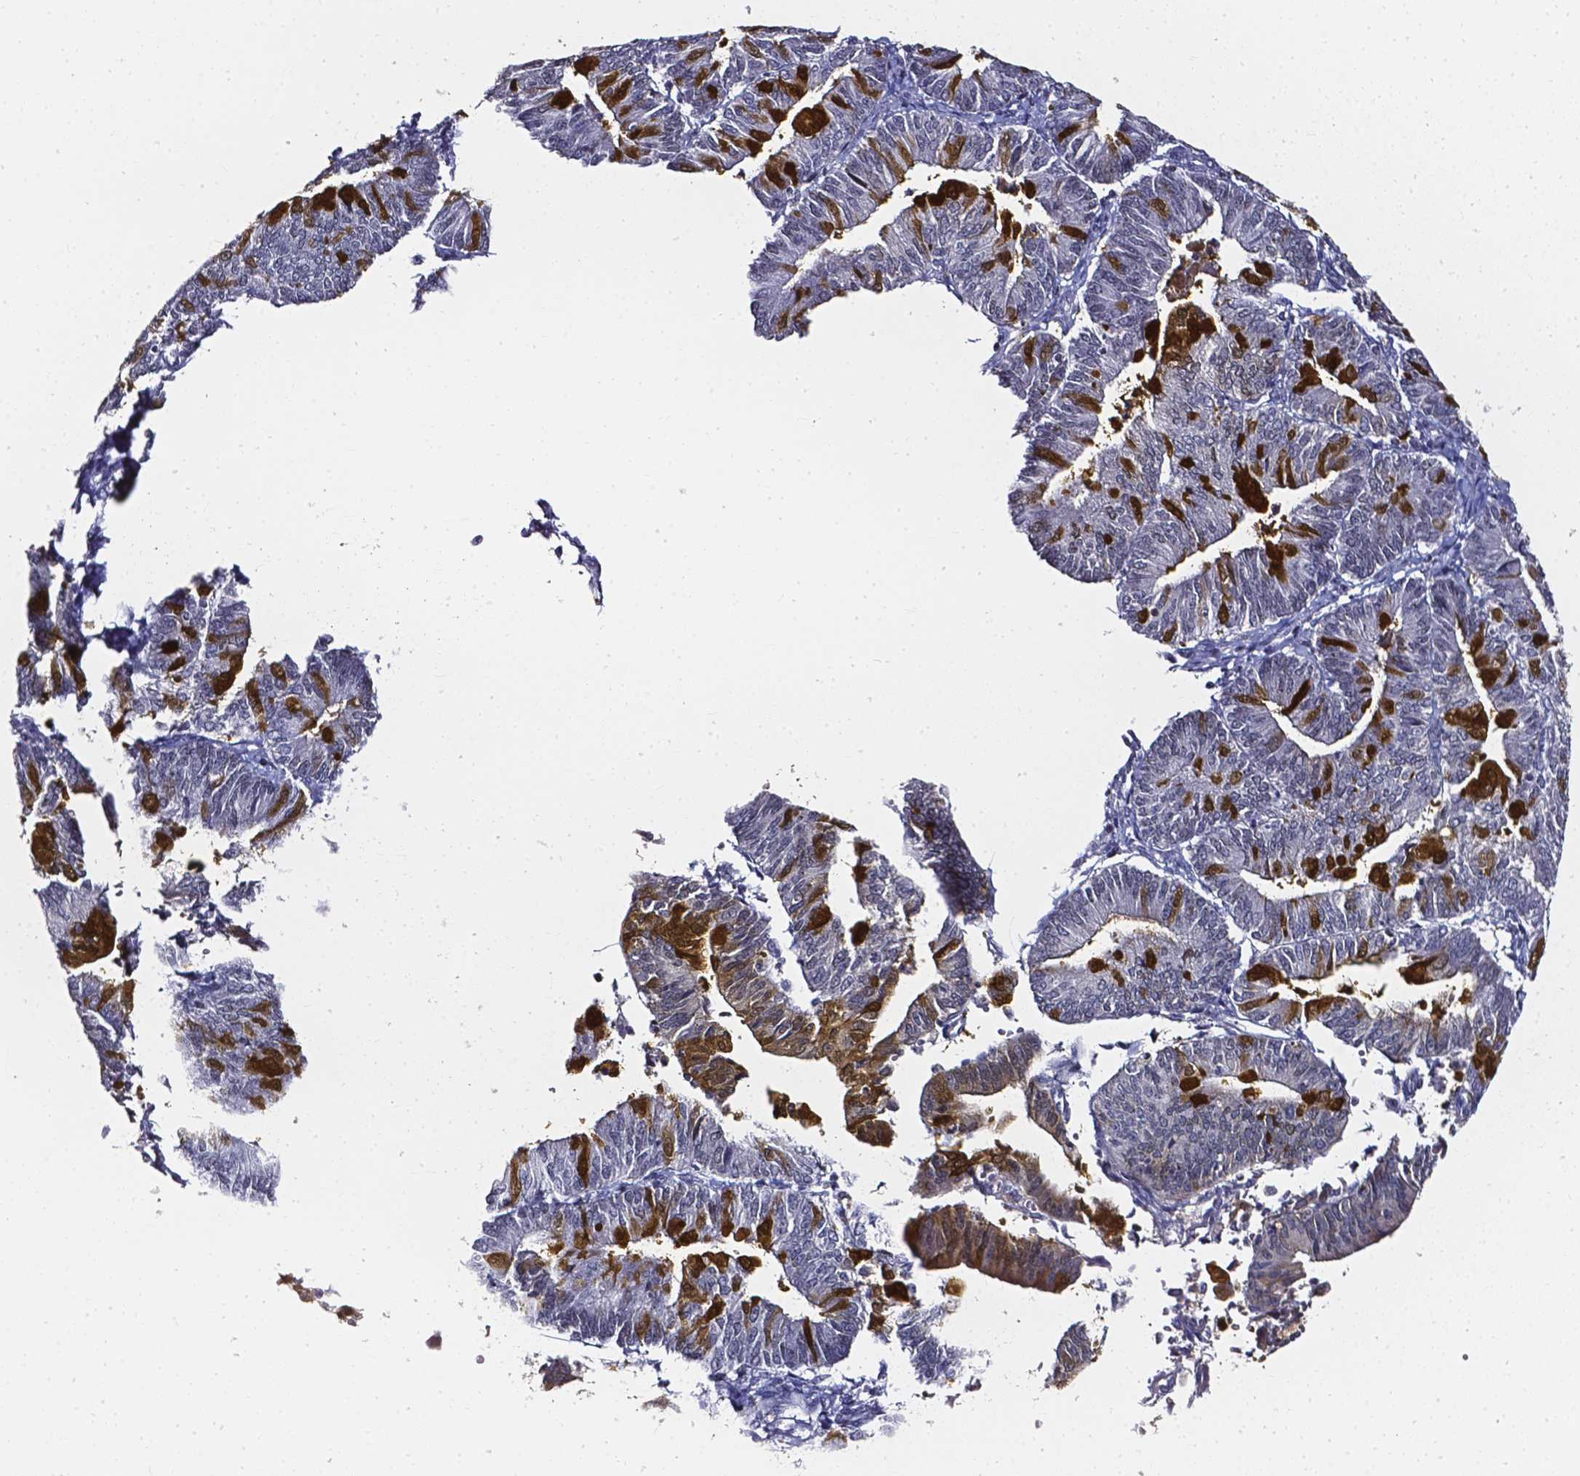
{"staining": {"intensity": "strong", "quantity": "<25%", "location": "cytoplasmic/membranous,nuclear"}, "tissue": "endometrial cancer", "cell_type": "Tumor cells", "image_type": "cancer", "snomed": [{"axis": "morphology", "description": "Adenocarcinoma, NOS"}, {"axis": "topography", "description": "Endometrium"}], "caption": "This is an image of immunohistochemistry (IHC) staining of endometrial cancer (adenocarcinoma), which shows strong staining in the cytoplasmic/membranous and nuclear of tumor cells.", "gene": "AKR1B10", "patient": {"sex": "female", "age": 65}}